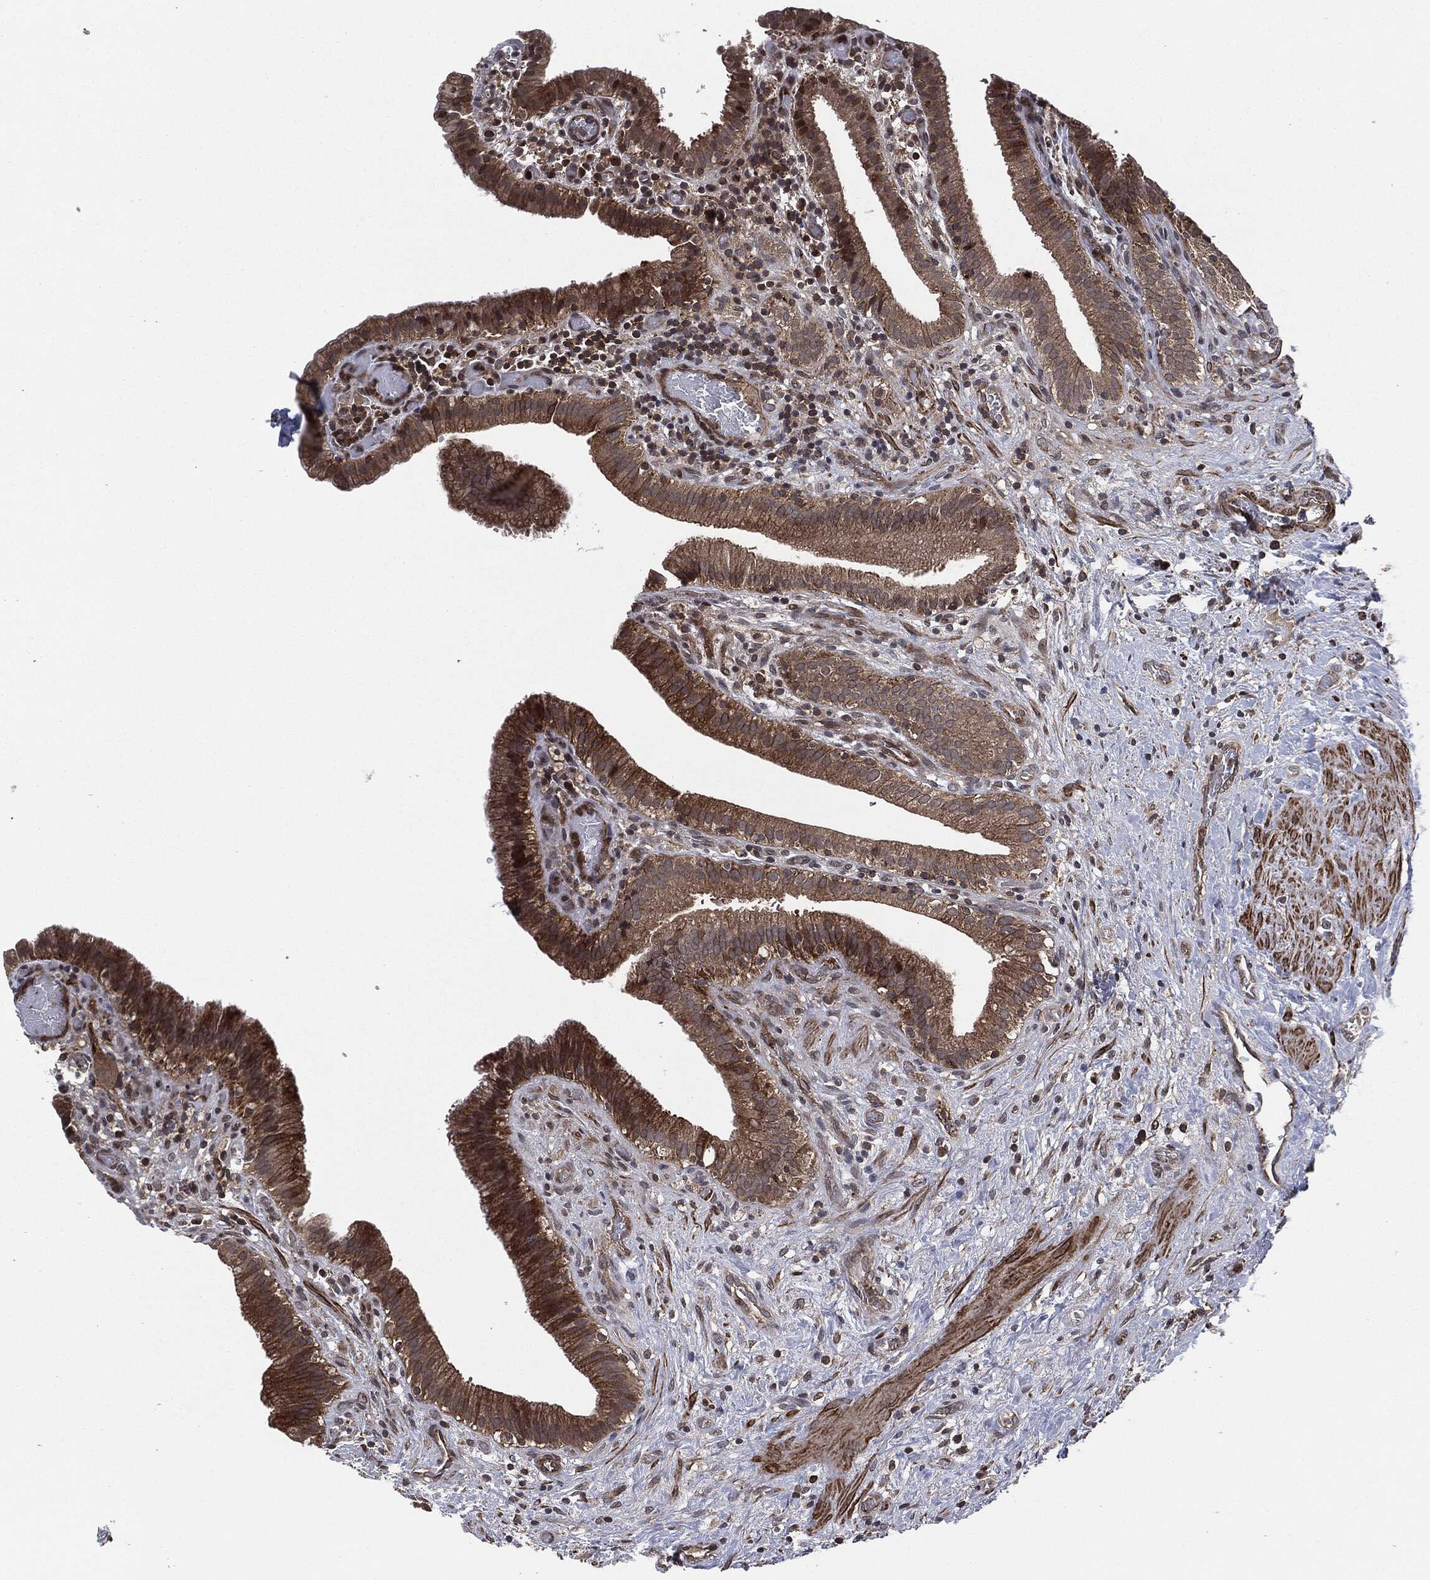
{"staining": {"intensity": "strong", "quantity": ">75%", "location": "cytoplasmic/membranous"}, "tissue": "gallbladder", "cell_type": "Glandular cells", "image_type": "normal", "snomed": [{"axis": "morphology", "description": "Normal tissue, NOS"}, {"axis": "topography", "description": "Gallbladder"}], "caption": "Benign gallbladder demonstrates strong cytoplasmic/membranous staining in about >75% of glandular cells Nuclei are stained in blue..", "gene": "UBR1", "patient": {"sex": "male", "age": 62}}